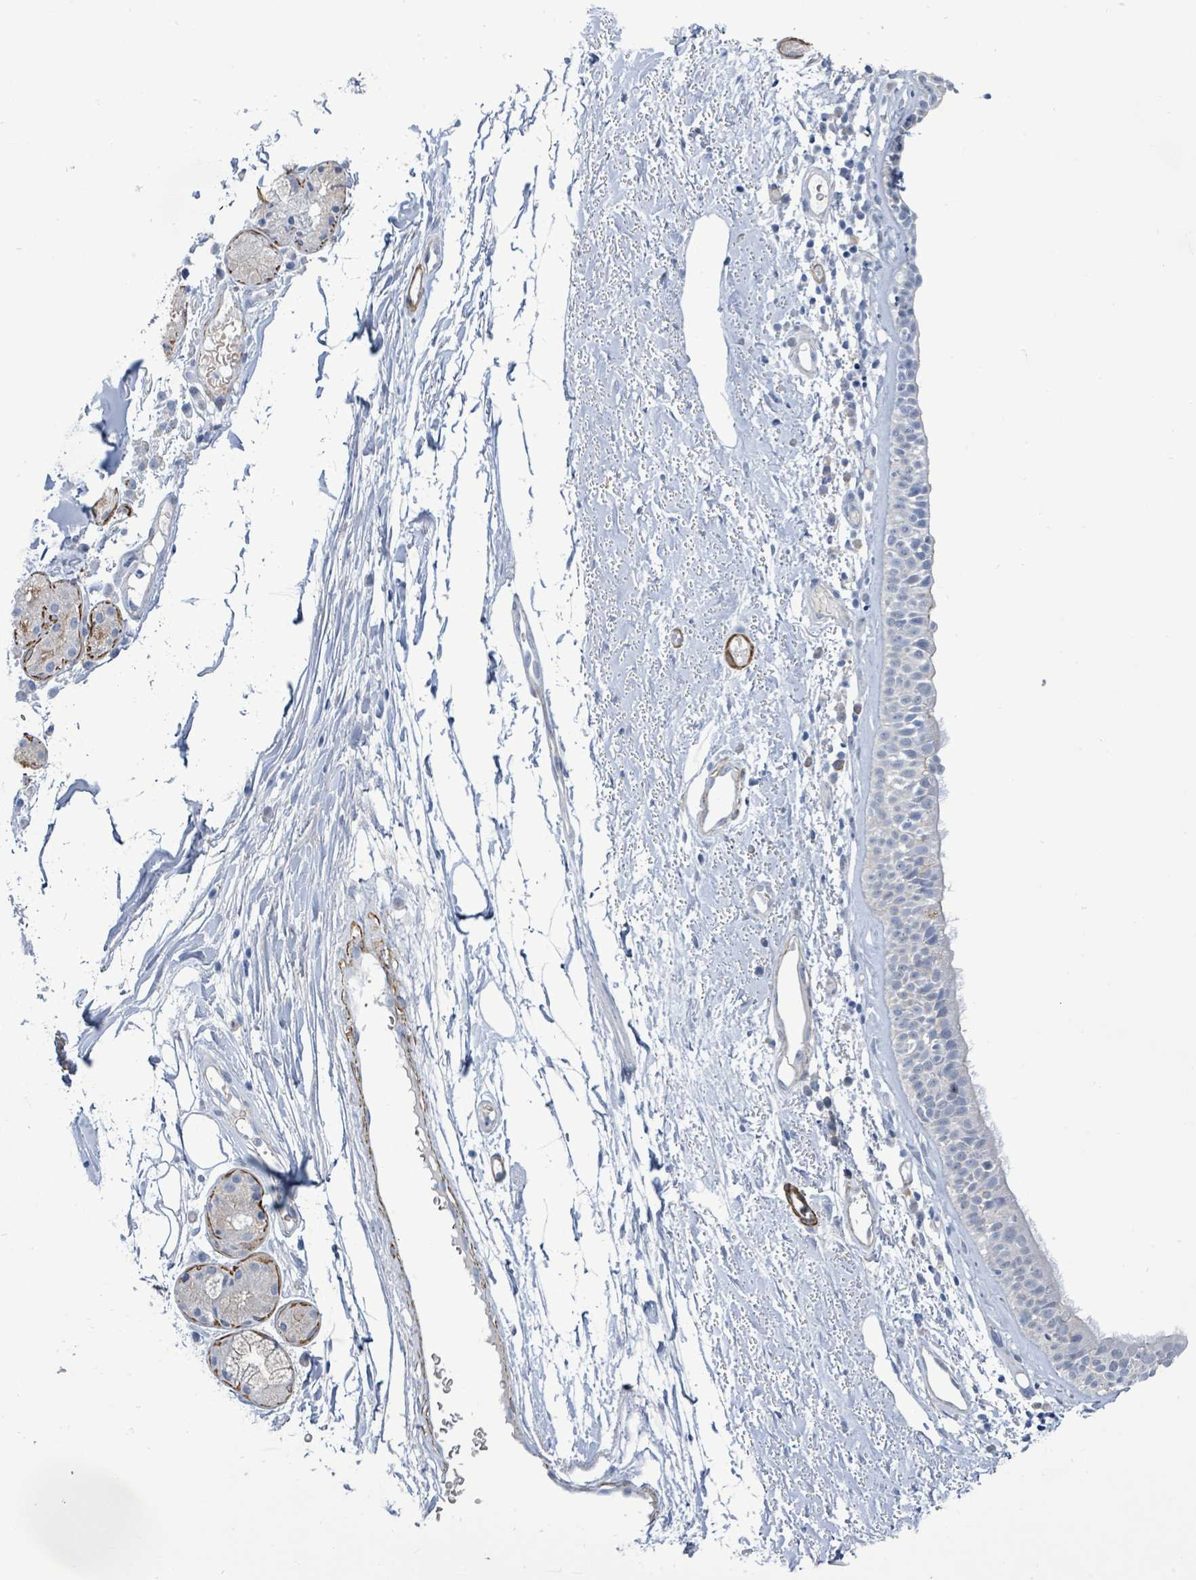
{"staining": {"intensity": "negative", "quantity": "none", "location": "none"}, "tissue": "nasopharynx", "cell_type": "Respiratory epithelial cells", "image_type": "normal", "snomed": [{"axis": "morphology", "description": "Normal tissue, NOS"}, {"axis": "topography", "description": "Cartilage tissue"}, {"axis": "topography", "description": "Nasopharynx"}], "caption": "This is a micrograph of immunohistochemistry staining of benign nasopharynx, which shows no staining in respiratory epithelial cells. Nuclei are stained in blue.", "gene": "DMRTC1B", "patient": {"sex": "male", "age": 56}}